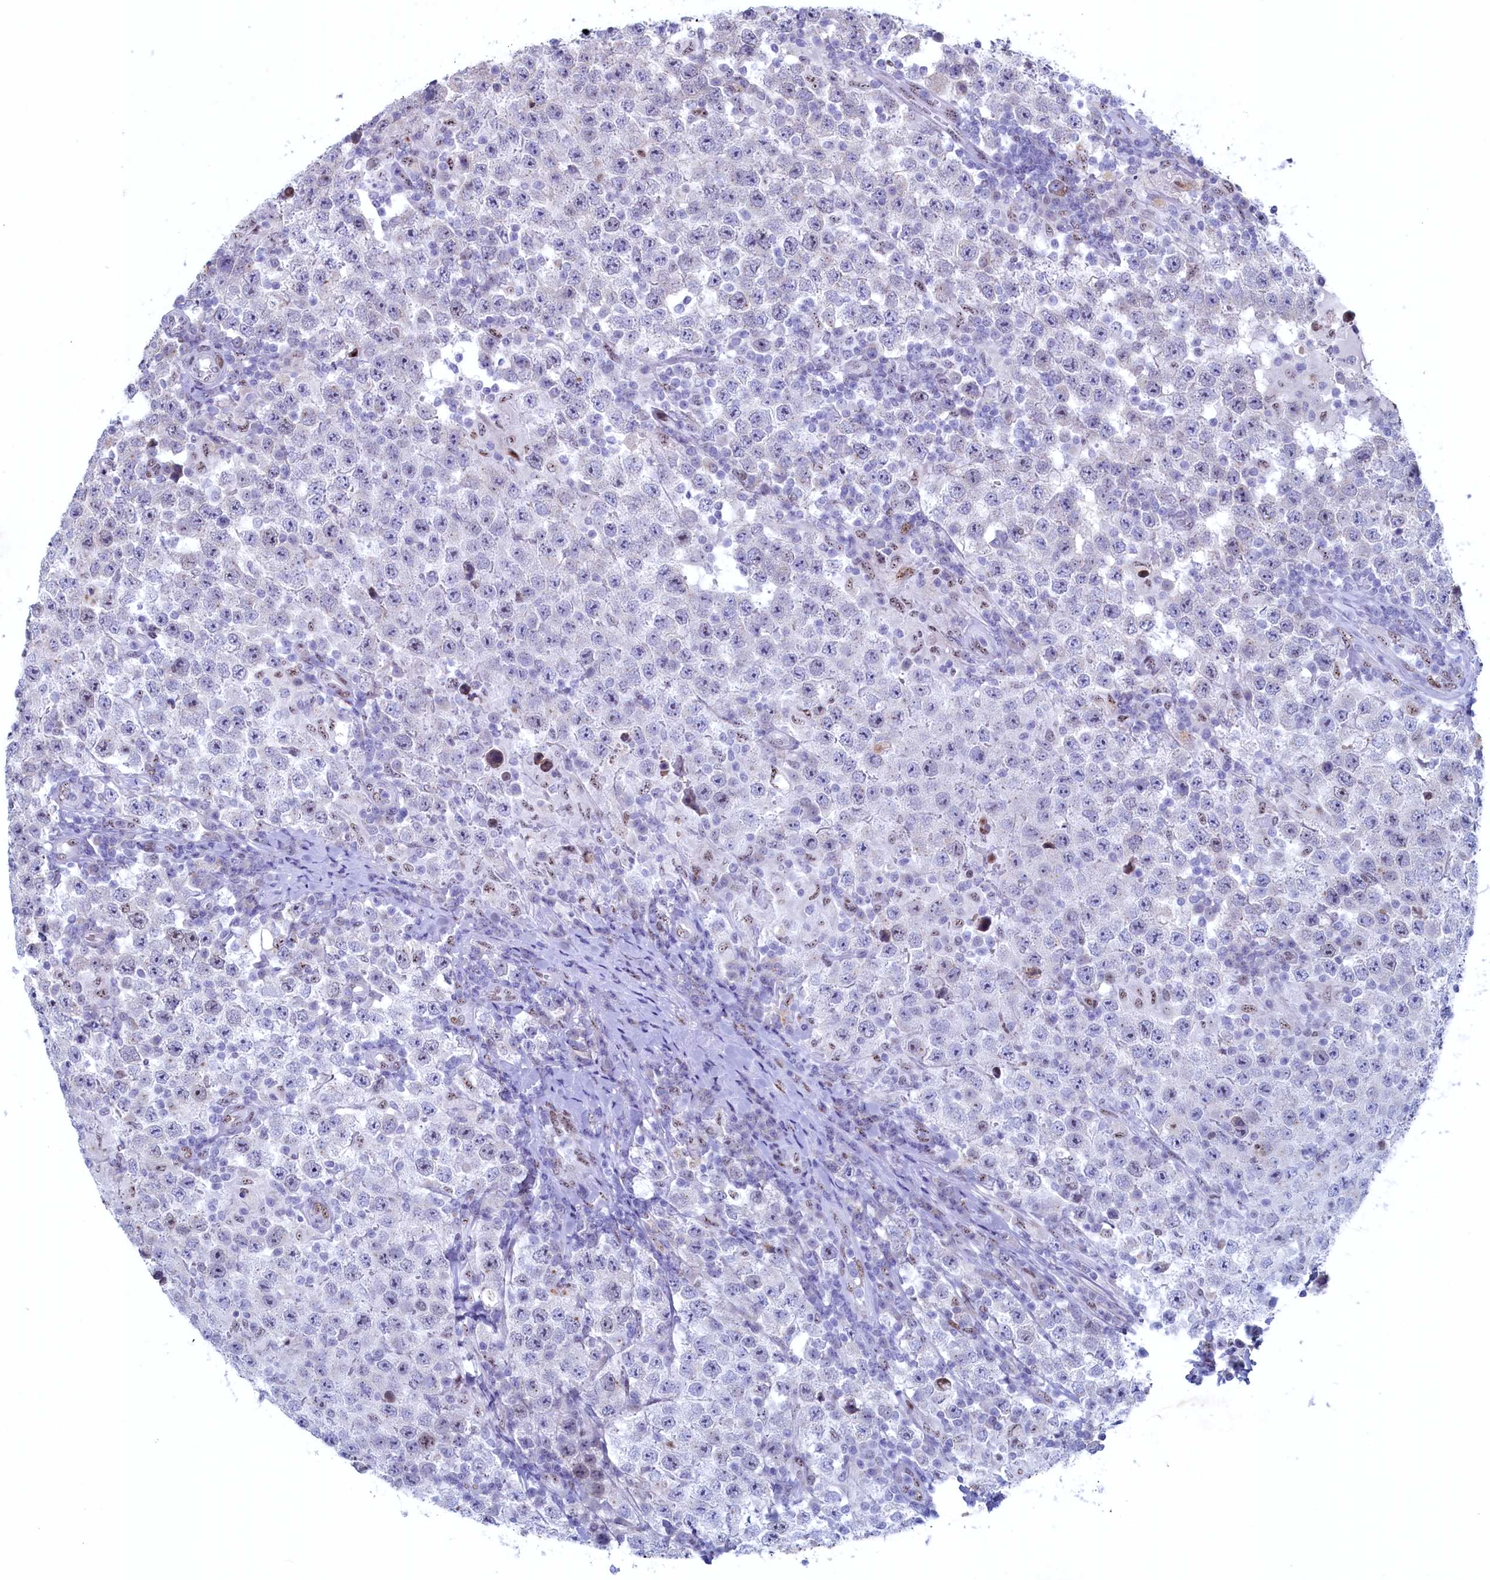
{"staining": {"intensity": "negative", "quantity": "none", "location": "none"}, "tissue": "testis cancer", "cell_type": "Tumor cells", "image_type": "cancer", "snomed": [{"axis": "morphology", "description": "Normal tissue, NOS"}, {"axis": "morphology", "description": "Urothelial carcinoma, High grade"}, {"axis": "morphology", "description": "Seminoma, NOS"}, {"axis": "morphology", "description": "Carcinoma, Embryonal, NOS"}, {"axis": "topography", "description": "Urinary bladder"}, {"axis": "topography", "description": "Testis"}], "caption": "Tumor cells show no significant protein staining in testis cancer (seminoma).", "gene": "WDR76", "patient": {"sex": "male", "age": 41}}